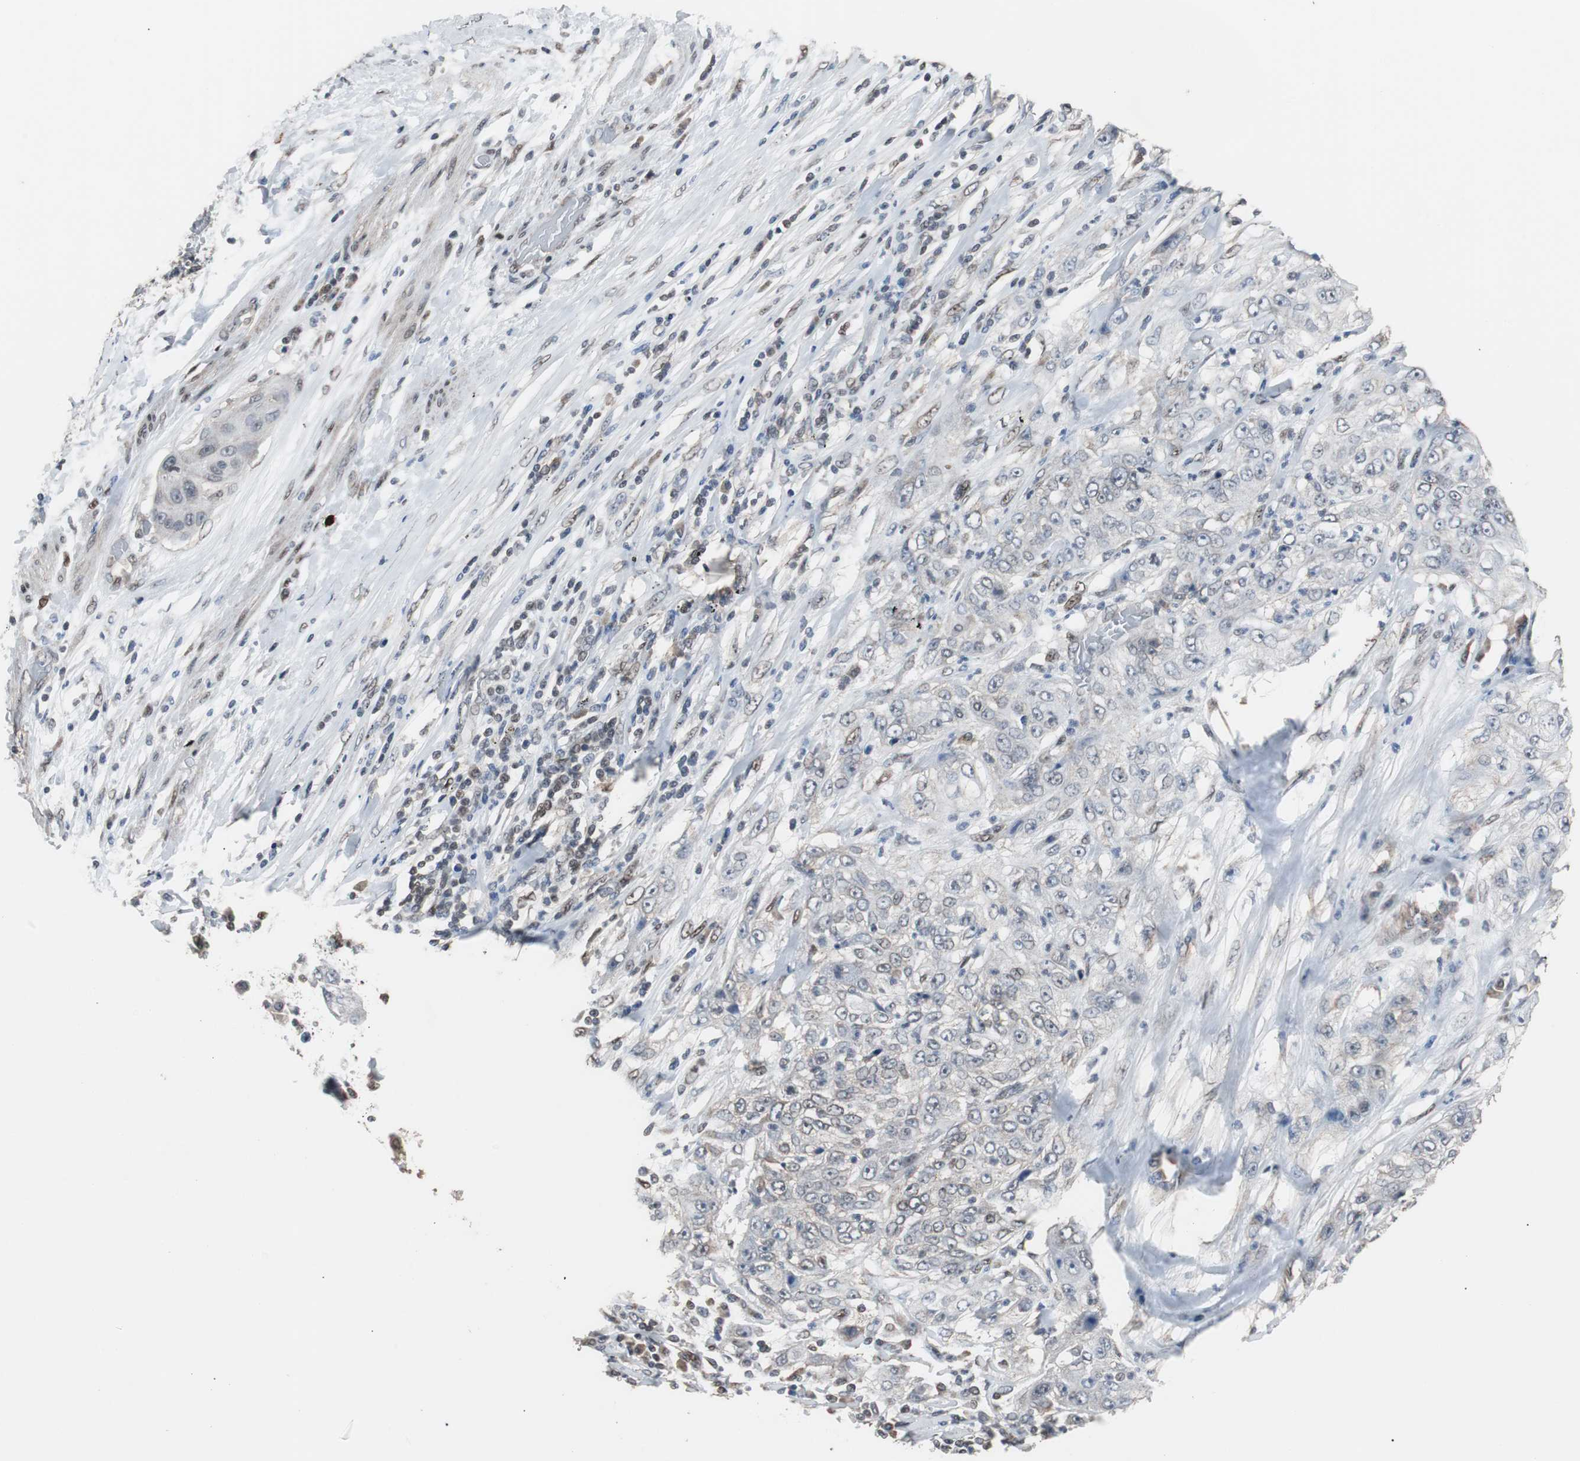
{"staining": {"intensity": "negative", "quantity": "none", "location": "none"}, "tissue": "lung cancer", "cell_type": "Tumor cells", "image_type": "cancer", "snomed": [{"axis": "morphology", "description": "Inflammation, NOS"}, {"axis": "morphology", "description": "Squamous cell carcinoma, NOS"}, {"axis": "topography", "description": "Lymph node"}, {"axis": "topography", "description": "Soft tissue"}, {"axis": "topography", "description": "Lung"}], "caption": "Tumor cells are negative for brown protein staining in lung cancer (squamous cell carcinoma).", "gene": "ZHX2", "patient": {"sex": "male", "age": 66}}